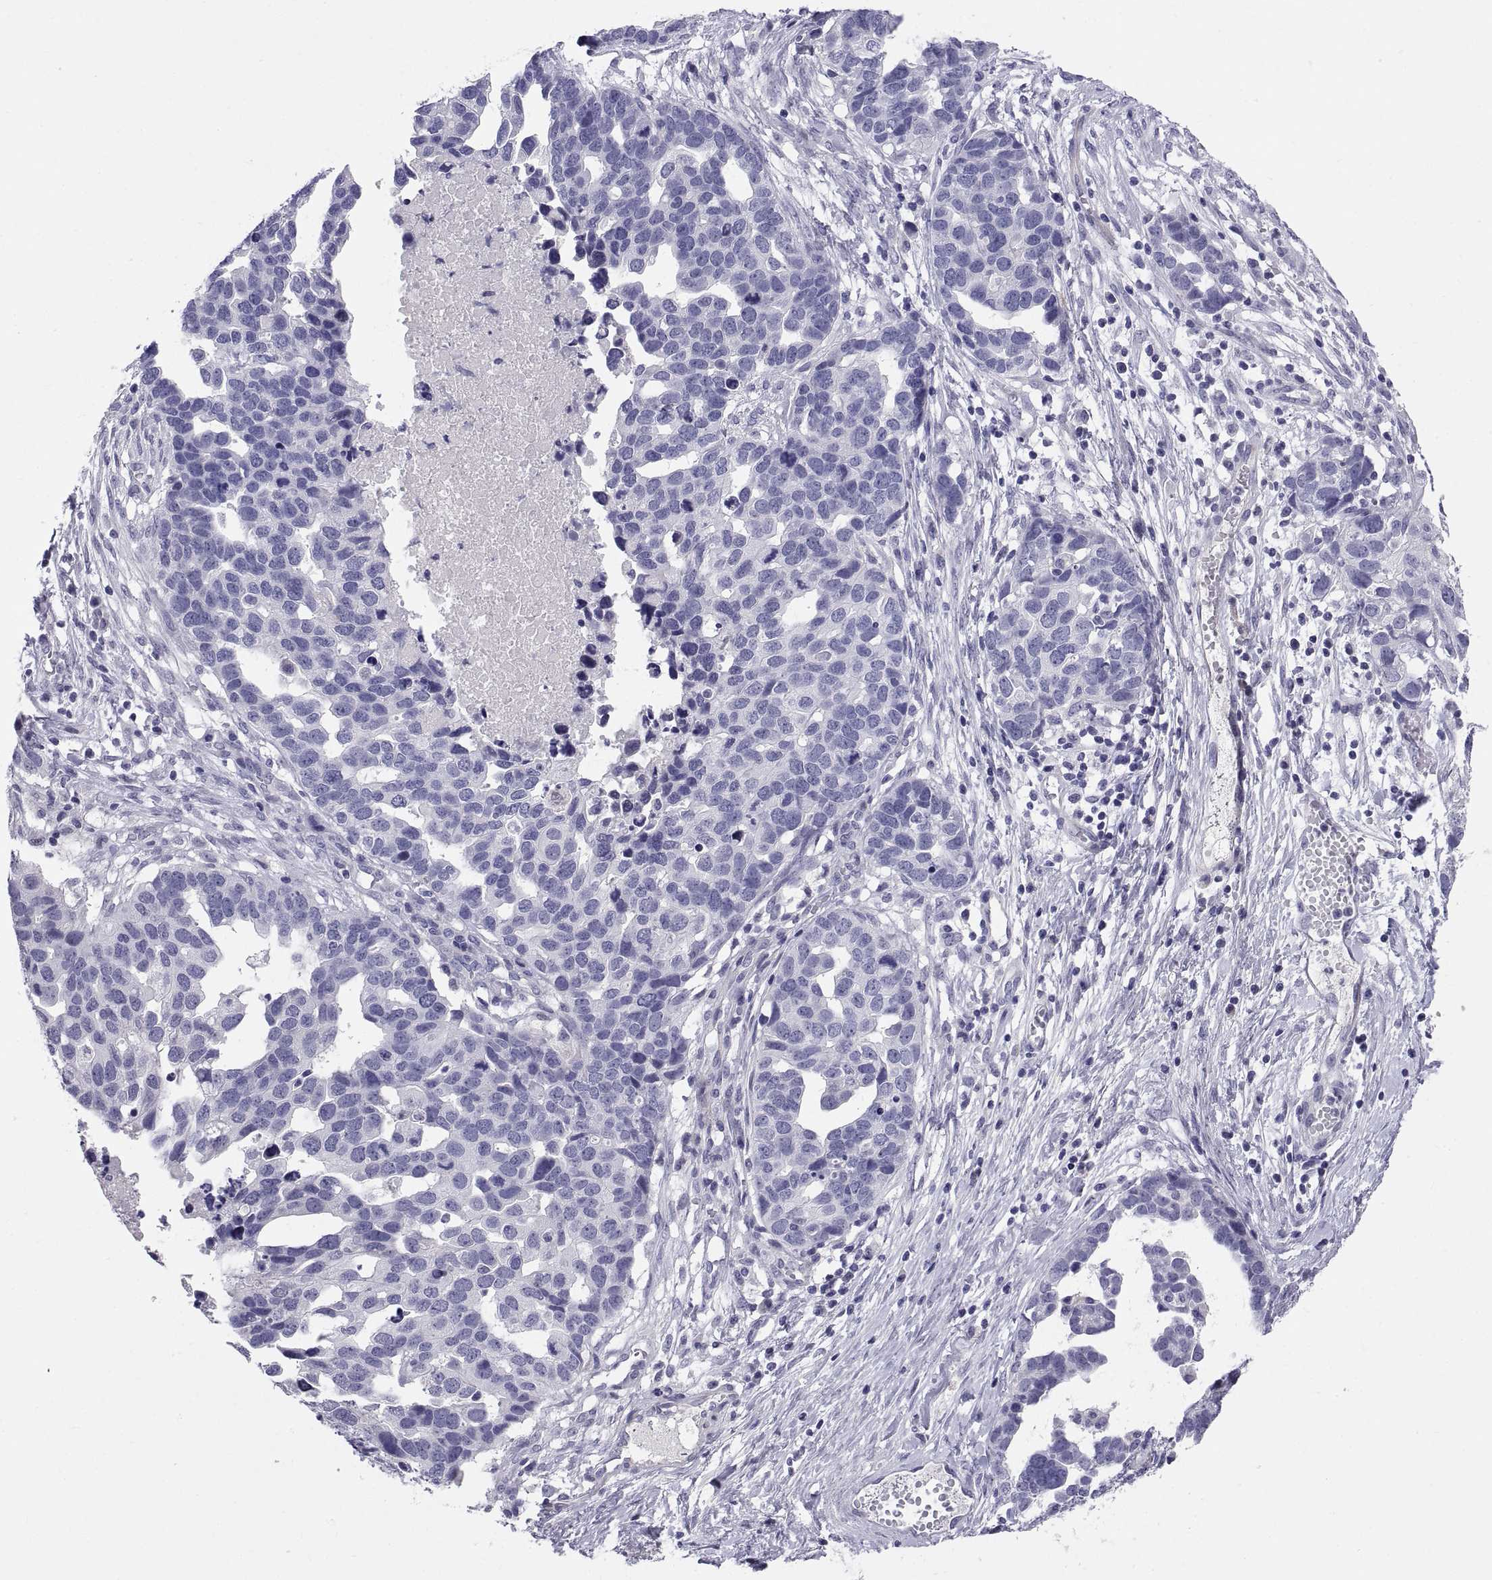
{"staining": {"intensity": "negative", "quantity": "none", "location": "none"}, "tissue": "ovarian cancer", "cell_type": "Tumor cells", "image_type": "cancer", "snomed": [{"axis": "morphology", "description": "Cystadenocarcinoma, serous, NOS"}, {"axis": "topography", "description": "Ovary"}], "caption": "Immunohistochemistry (IHC) micrograph of neoplastic tissue: serous cystadenocarcinoma (ovarian) stained with DAB shows no significant protein expression in tumor cells.", "gene": "TEX13A", "patient": {"sex": "female", "age": 54}}